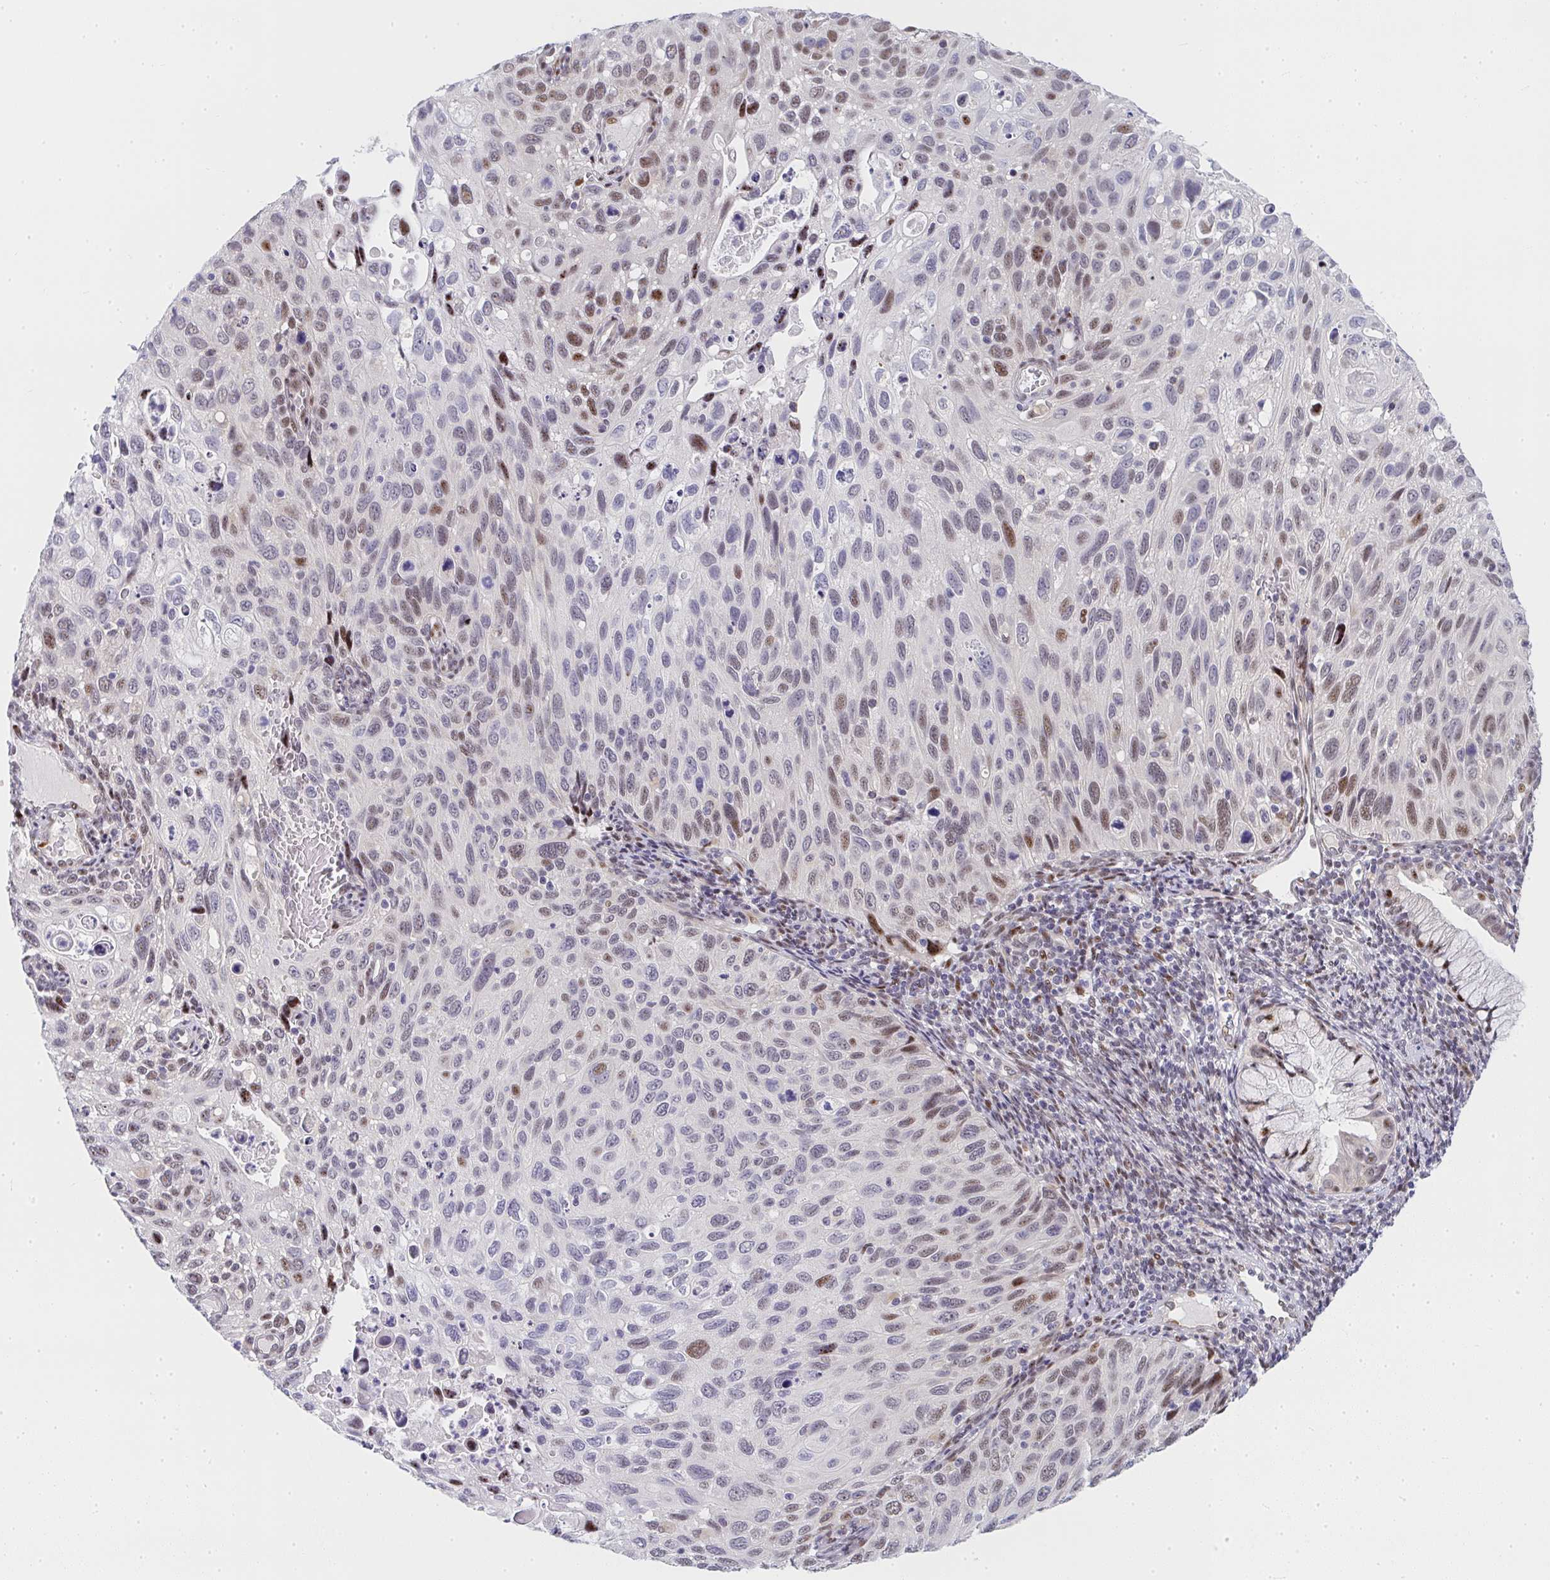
{"staining": {"intensity": "moderate", "quantity": "<25%", "location": "nuclear"}, "tissue": "cervical cancer", "cell_type": "Tumor cells", "image_type": "cancer", "snomed": [{"axis": "morphology", "description": "Squamous cell carcinoma, NOS"}, {"axis": "topography", "description": "Cervix"}], "caption": "Squamous cell carcinoma (cervical) stained for a protein (brown) reveals moderate nuclear positive positivity in about <25% of tumor cells.", "gene": "ZIC3", "patient": {"sex": "female", "age": 70}}